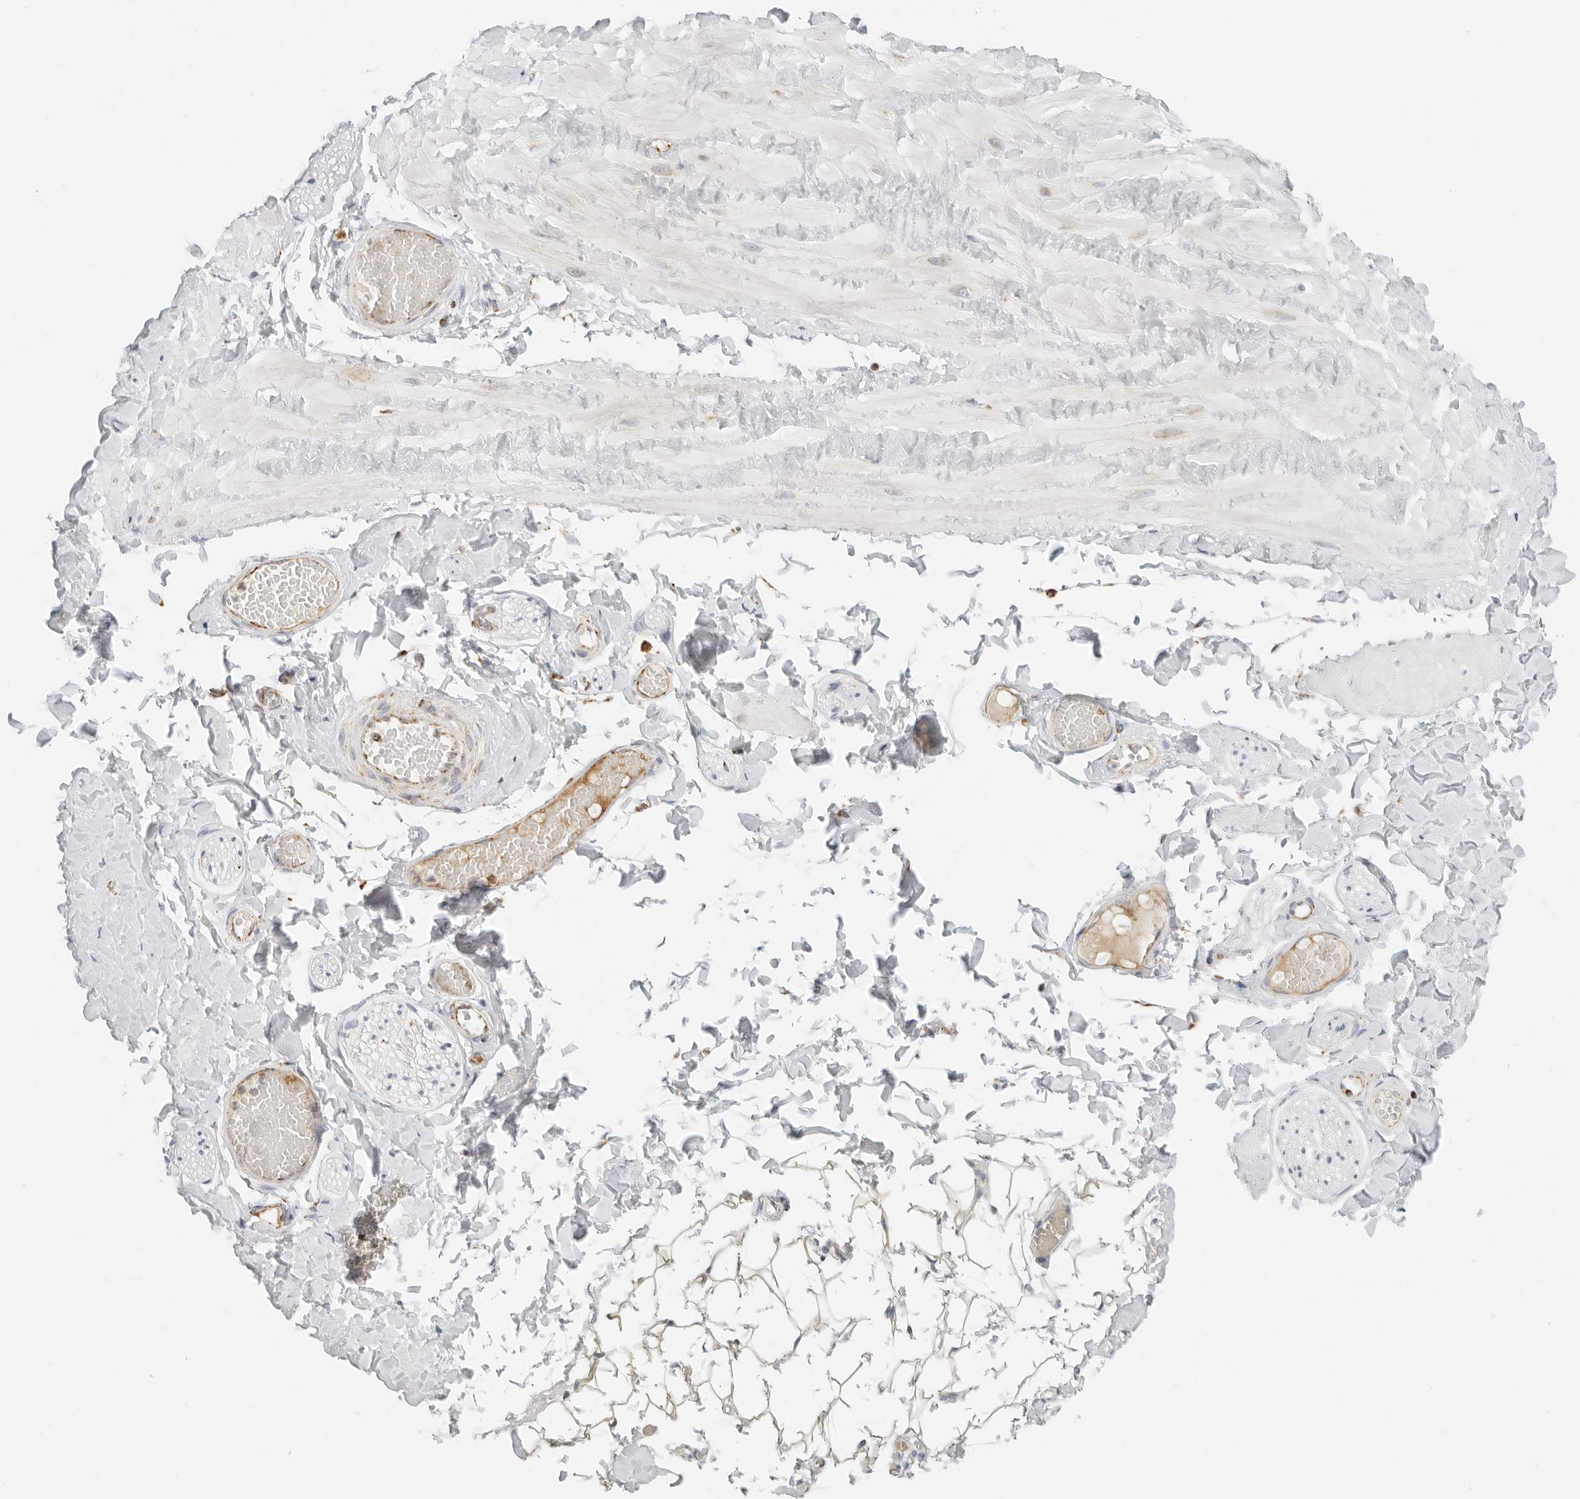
{"staining": {"intensity": "weak", "quantity": ">75%", "location": "cytoplasmic/membranous"}, "tissue": "adipose tissue", "cell_type": "Adipocytes", "image_type": "normal", "snomed": [{"axis": "morphology", "description": "Normal tissue, NOS"}, {"axis": "topography", "description": "Adipose tissue"}, {"axis": "topography", "description": "Vascular tissue"}, {"axis": "topography", "description": "Peripheral nerve tissue"}], "caption": "Unremarkable adipose tissue was stained to show a protein in brown. There is low levels of weak cytoplasmic/membranous expression in approximately >75% of adipocytes.", "gene": "RC3H1", "patient": {"sex": "male", "age": 25}}